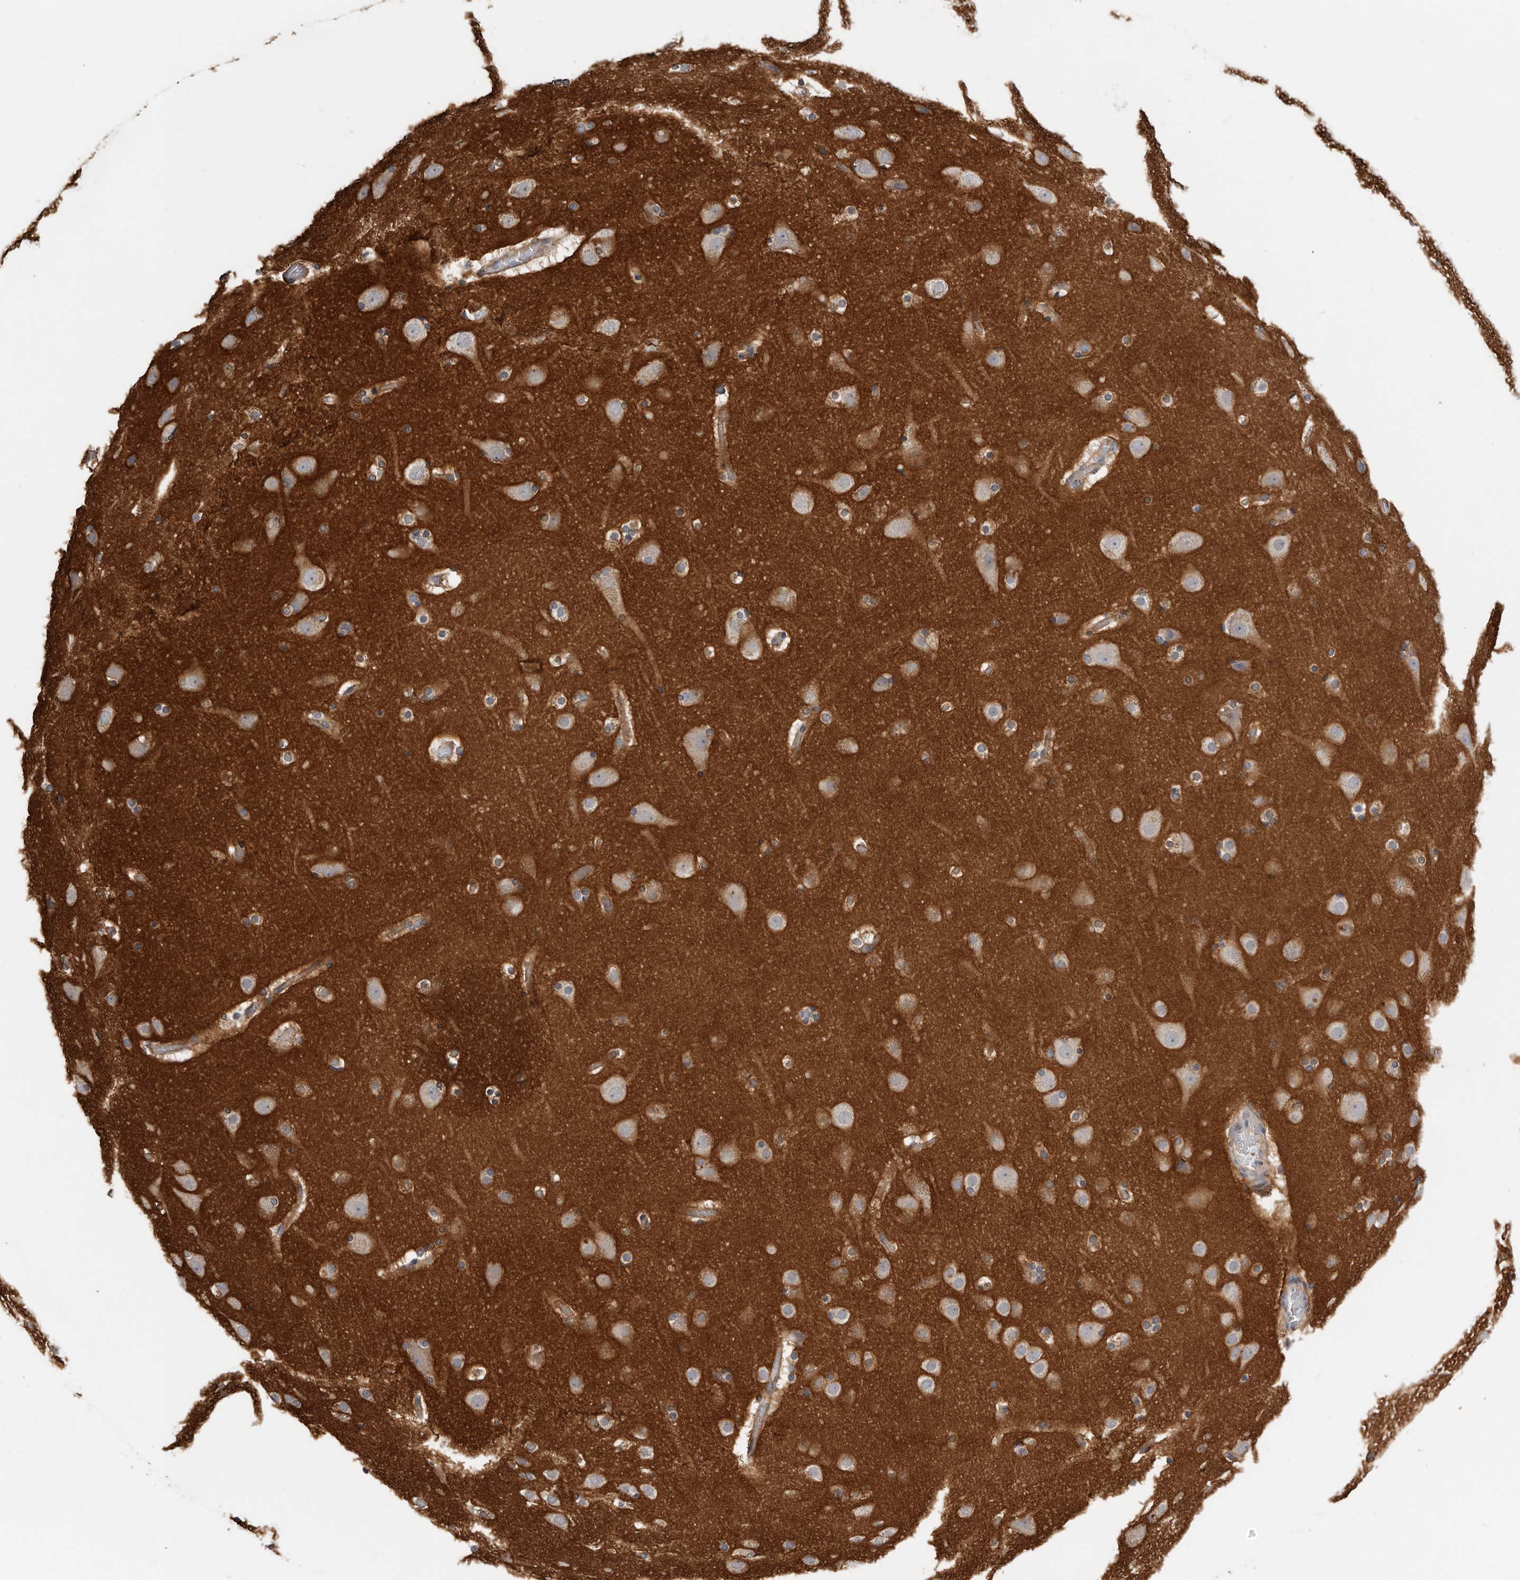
{"staining": {"intensity": "negative", "quantity": "none", "location": "none"}, "tissue": "cerebral cortex", "cell_type": "Endothelial cells", "image_type": "normal", "snomed": [{"axis": "morphology", "description": "Normal tissue, NOS"}, {"axis": "topography", "description": "Cerebral cortex"}], "caption": "Immunohistochemical staining of normal cerebral cortex exhibits no significant expression in endothelial cells.", "gene": "WDTC1", "patient": {"sex": "male", "age": 57}}